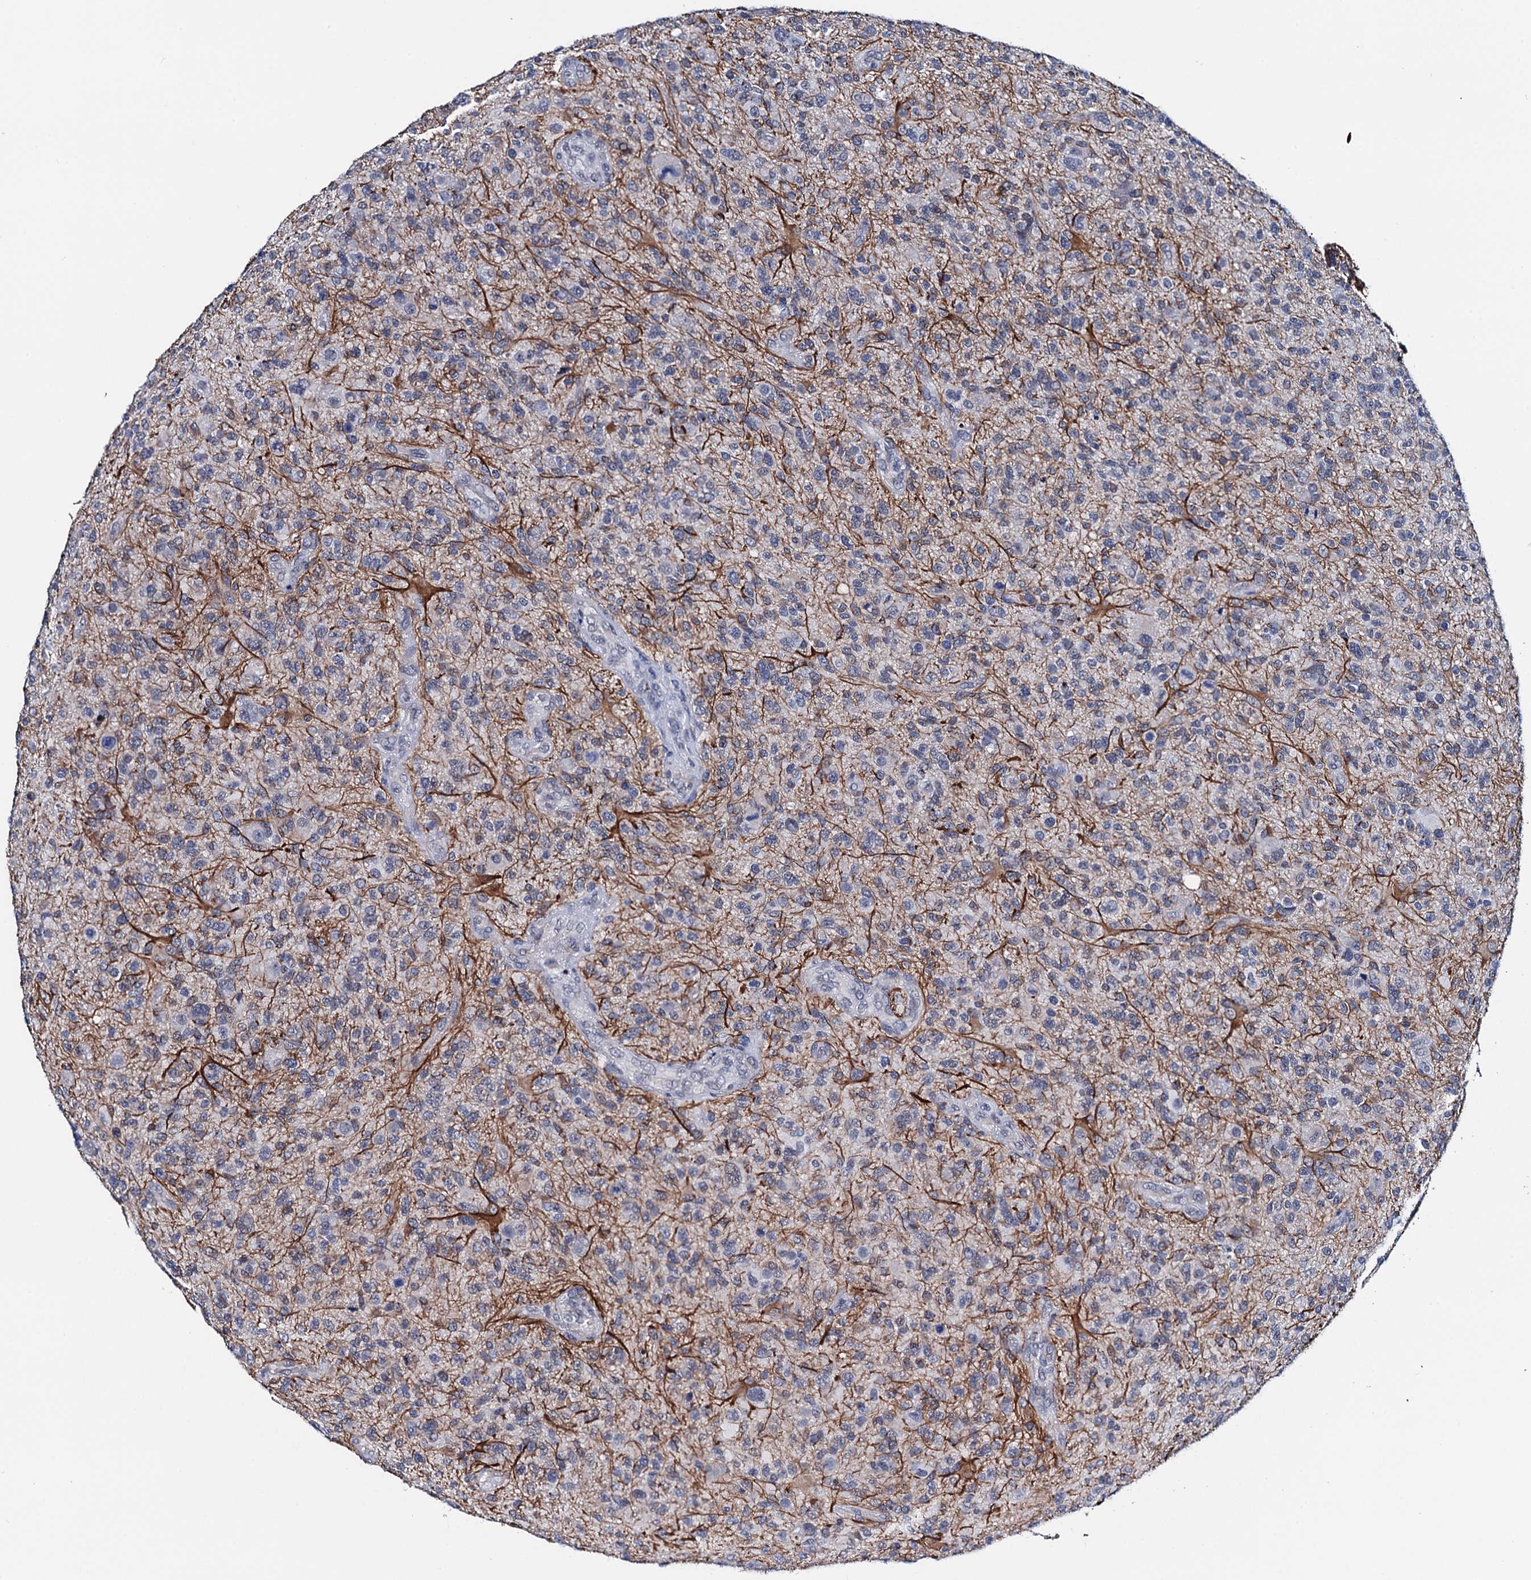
{"staining": {"intensity": "negative", "quantity": "none", "location": "none"}, "tissue": "glioma", "cell_type": "Tumor cells", "image_type": "cancer", "snomed": [{"axis": "morphology", "description": "Glioma, malignant, High grade"}, {"axis": "topography", "description": "Brain"}], "caption": "This is a micrograph of IHC staining of malignant high-grade glioma, which shows no positivity in tumor cells.", "gene": "C16orf87", "patient": {"sex": "male", "age": 47}}